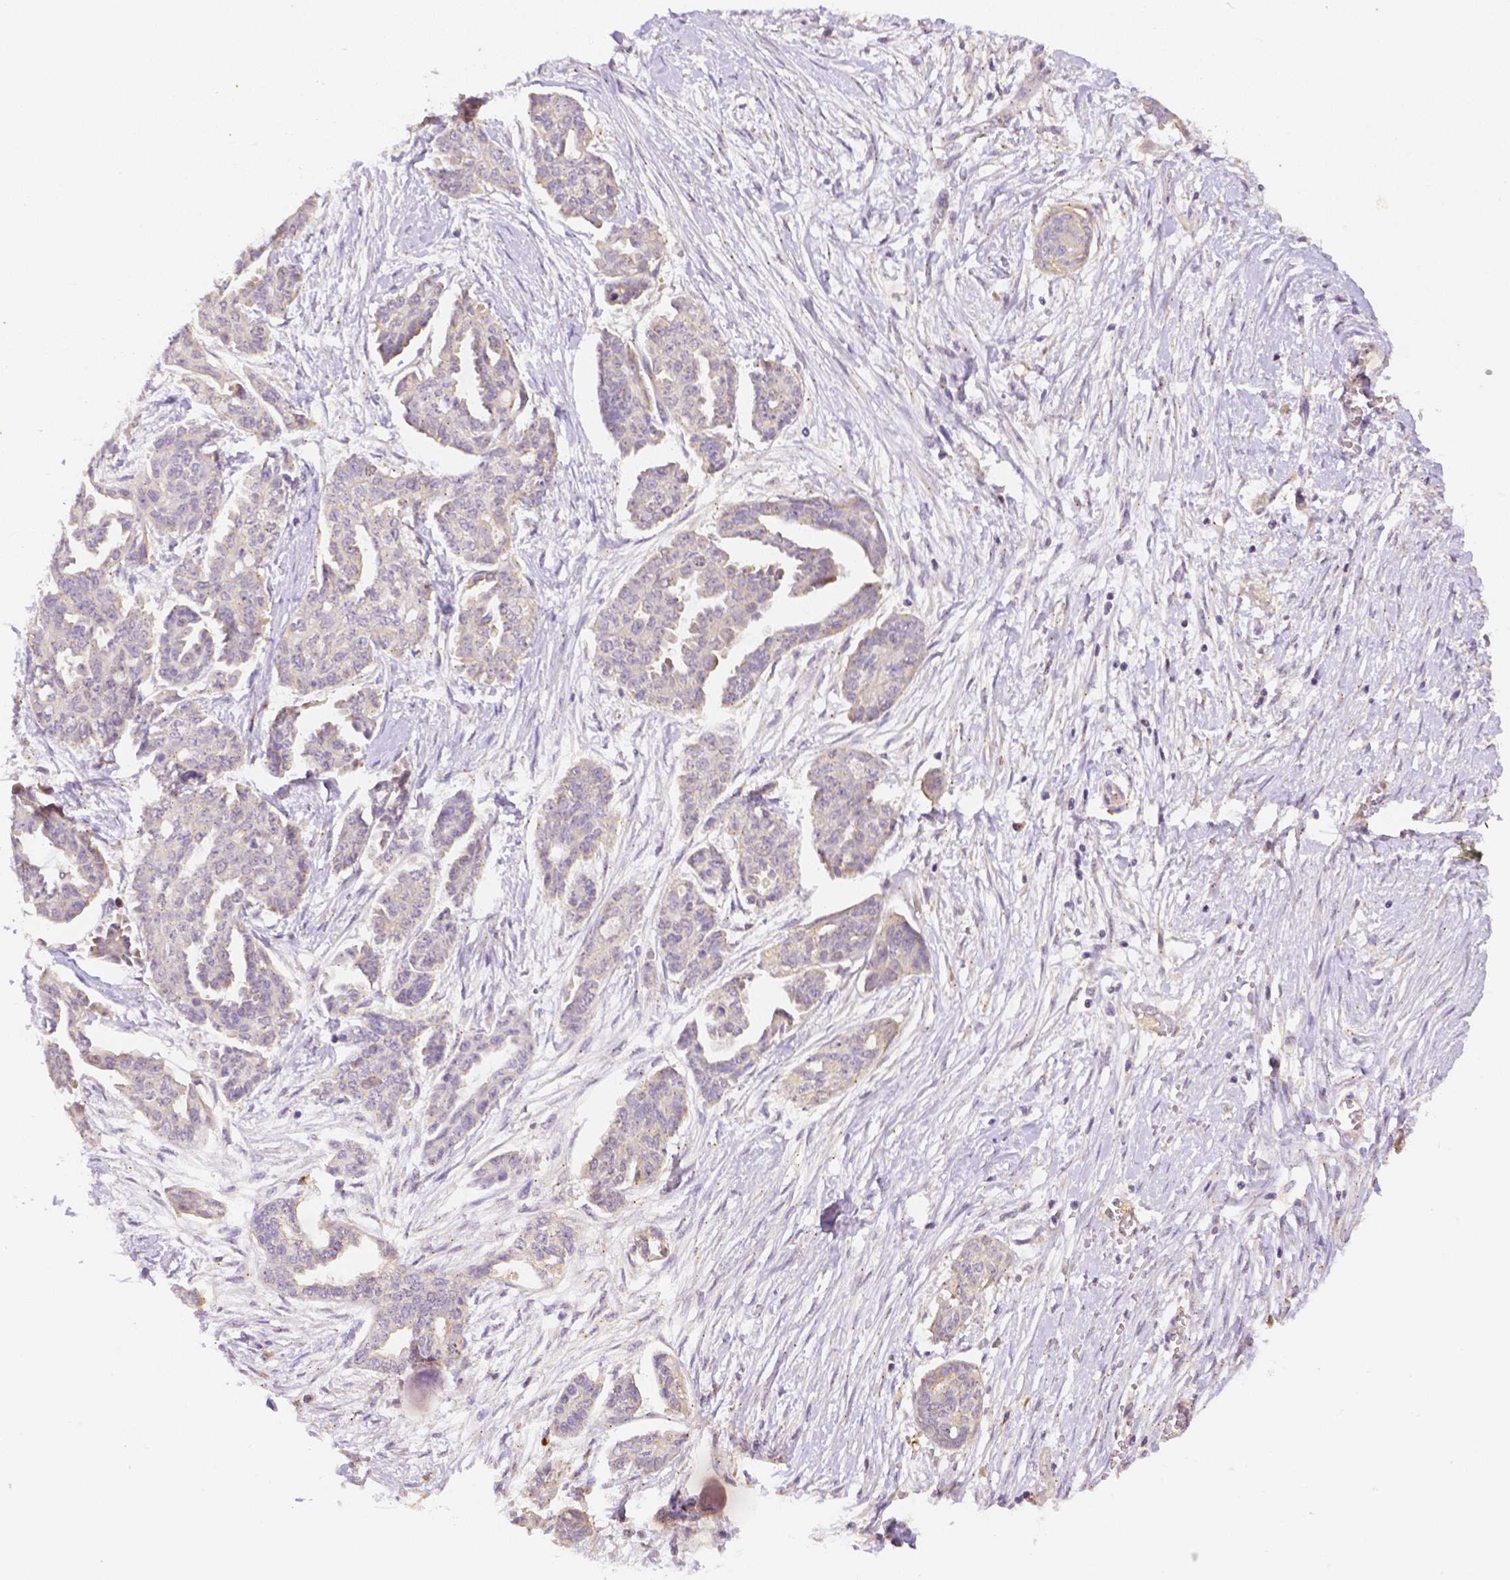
{"staining": {"intensity": "negative", "quantity": "none", "location": "none"}, "tissue": "ovarian cancer", "cell_type": "Tumor cells", "image_type": "cancer", "snomed": [{"axis": "morphology", "description": "Cystadenocarcinoma, serous, NOS"}, {"axis": "topography", "description": "Ovary"}], "caption": "Immunohistochemistry photomicrograph of neoplastic tissue: human ovarian cancer stained with DAB reveals no significant protein expression in tumor cells.", "gene": "C10orf67", "patient": {"sex": "female", "age": 71}}